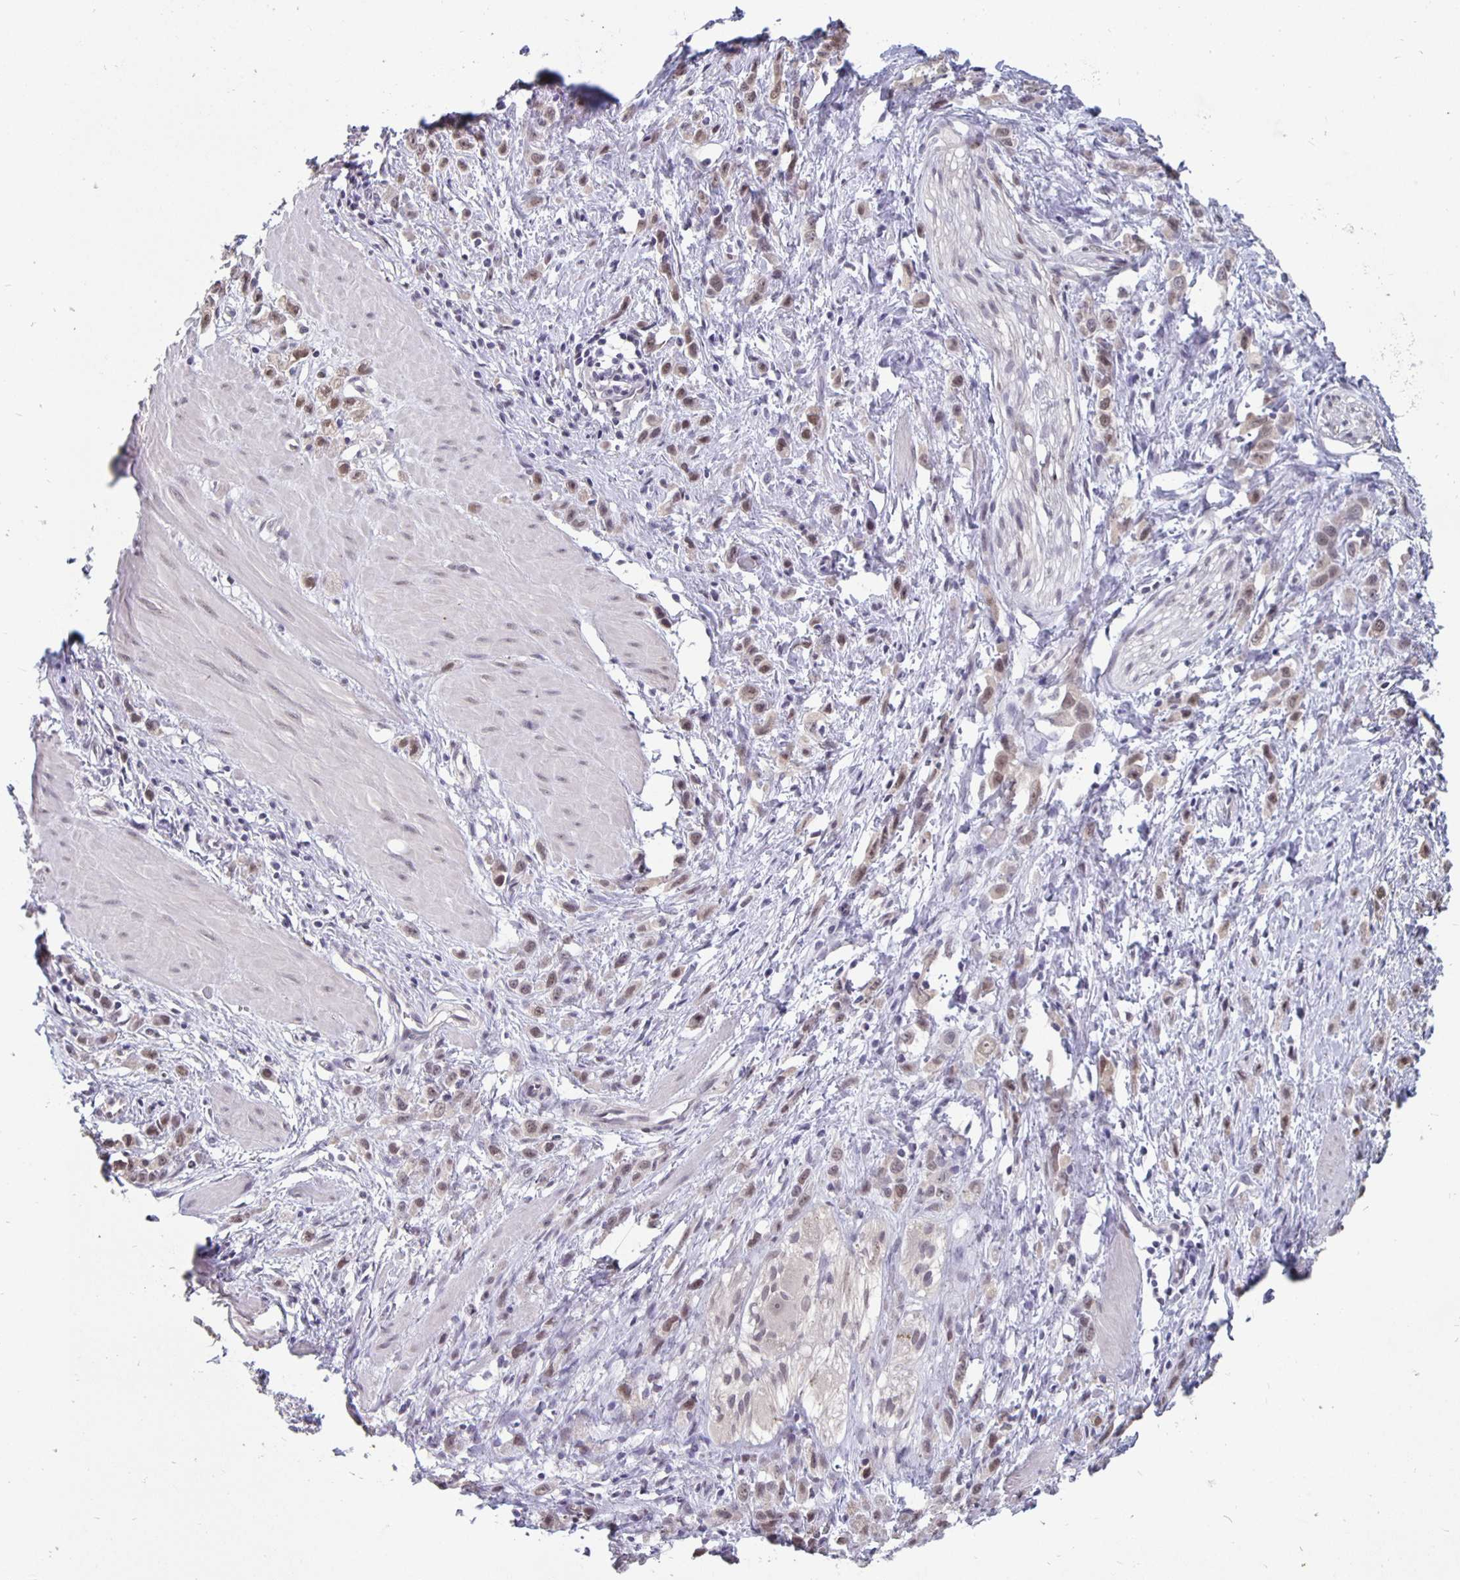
{"staining": {"intensity": "weak", "quantity": ">75%", "location": "nuclear"}, "tissue": "stomach cancer", "cell_type": "Tumor cells", "image_type": "cancer", "snomed": [{"axis": "morphology", "description": "Adenocarcinoma, NOS"}, {"axis": "topography", "description": "Stomach"}], "caption": "Approximately >75% of tumor cells in human stomach cancer demonstrate weak nuclear protein staining as visualized by brown immunohistochemical staining.", "gene": "ZNF691", "patient": {"sex": "male", "age": 47}}